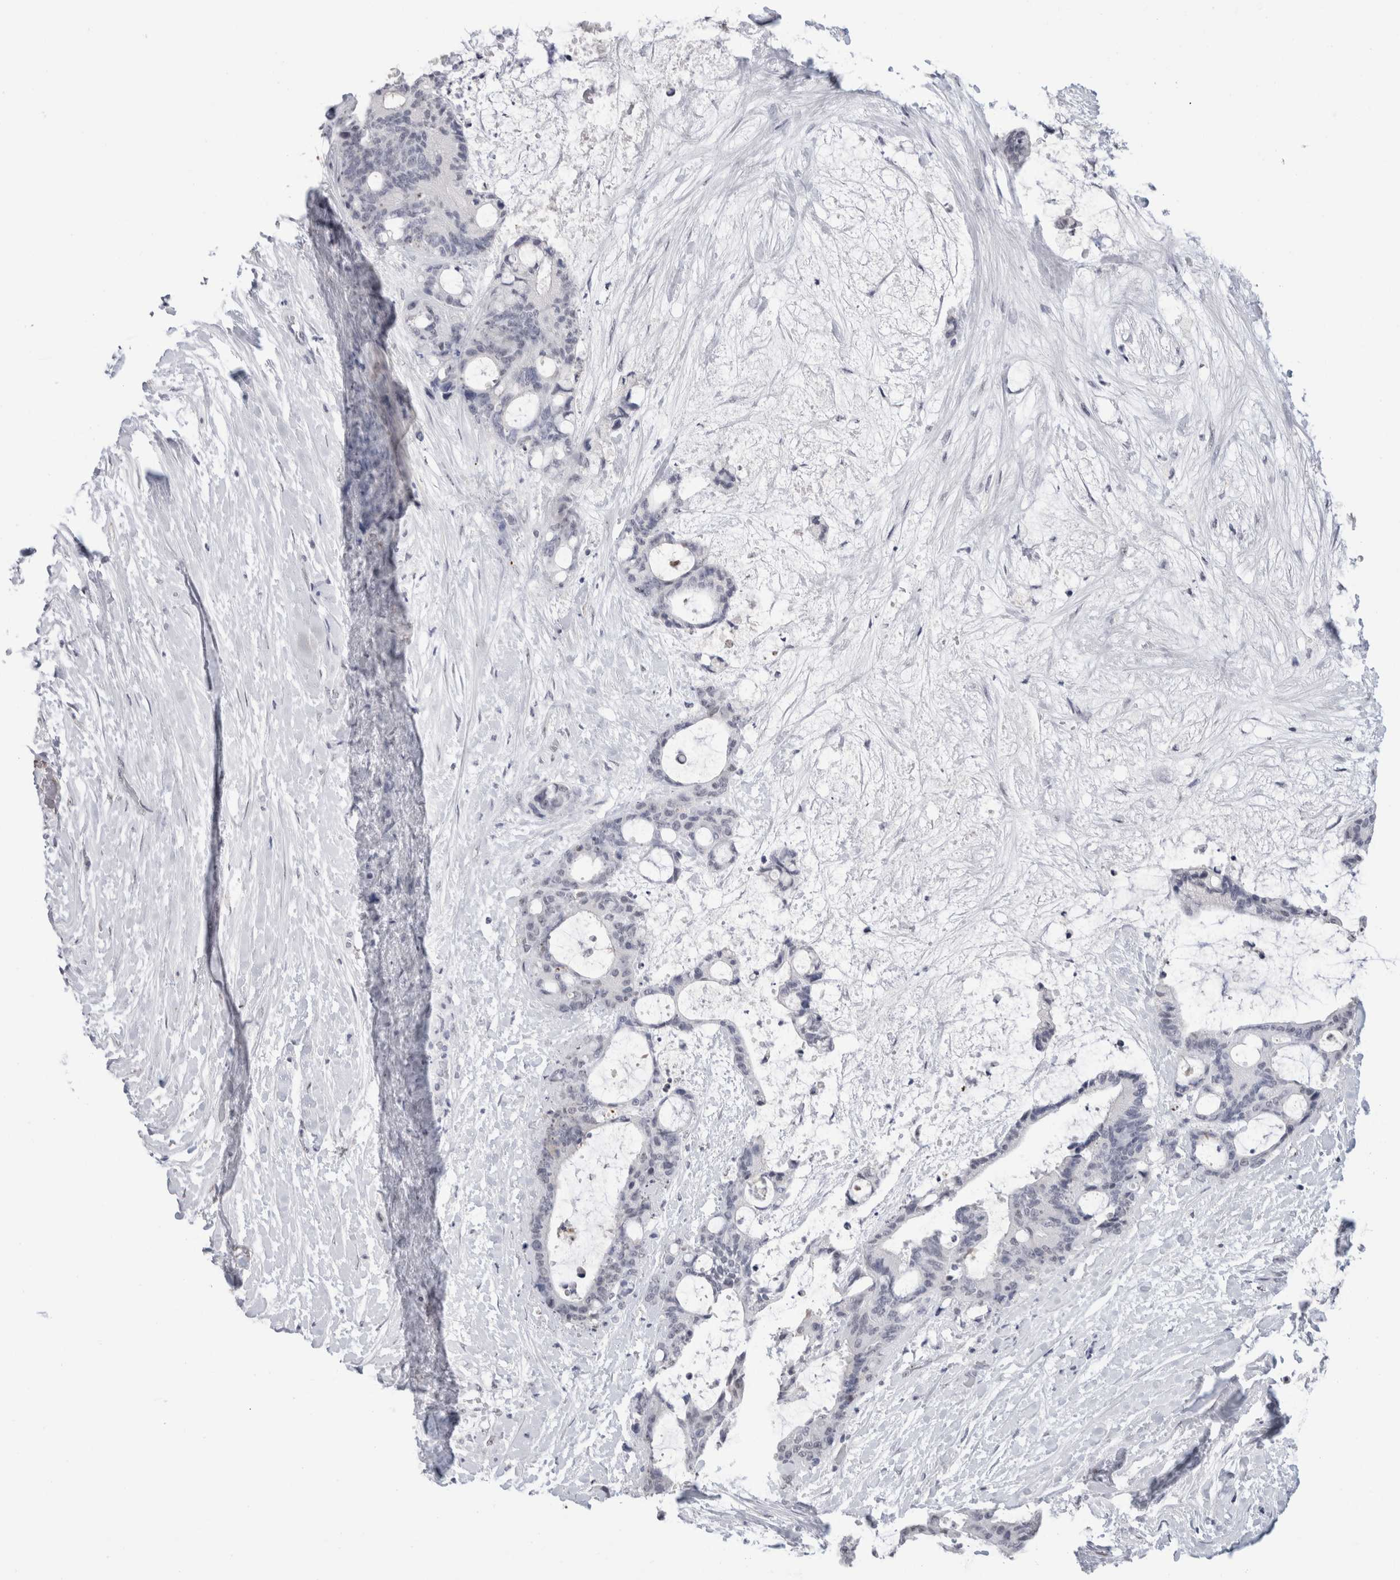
{"staining": {"intensity": "negative", "quantity": "none", "location": "none"}, "tissue": "liver cancer", "cell_type": "Tumor cells", "image_type": "cancer", "snomed": [{"axis": "morphology", "description": "Cholangiocarcinoma"}, {"axis": "topography", "description": "Liver"}], "caption": "Micrograph shows no significant protein positivity in tumor cells of liver cancer (cholangiocarcinoma). Brightfield microscopy of immunohistochemistry stained with DAB (3,3'-diaminobenzidine) (brown) and hematoxylin (blue), captured at high magnification.", "gene": "CADM3", "patient": {"sex": "female", "age": 73}}